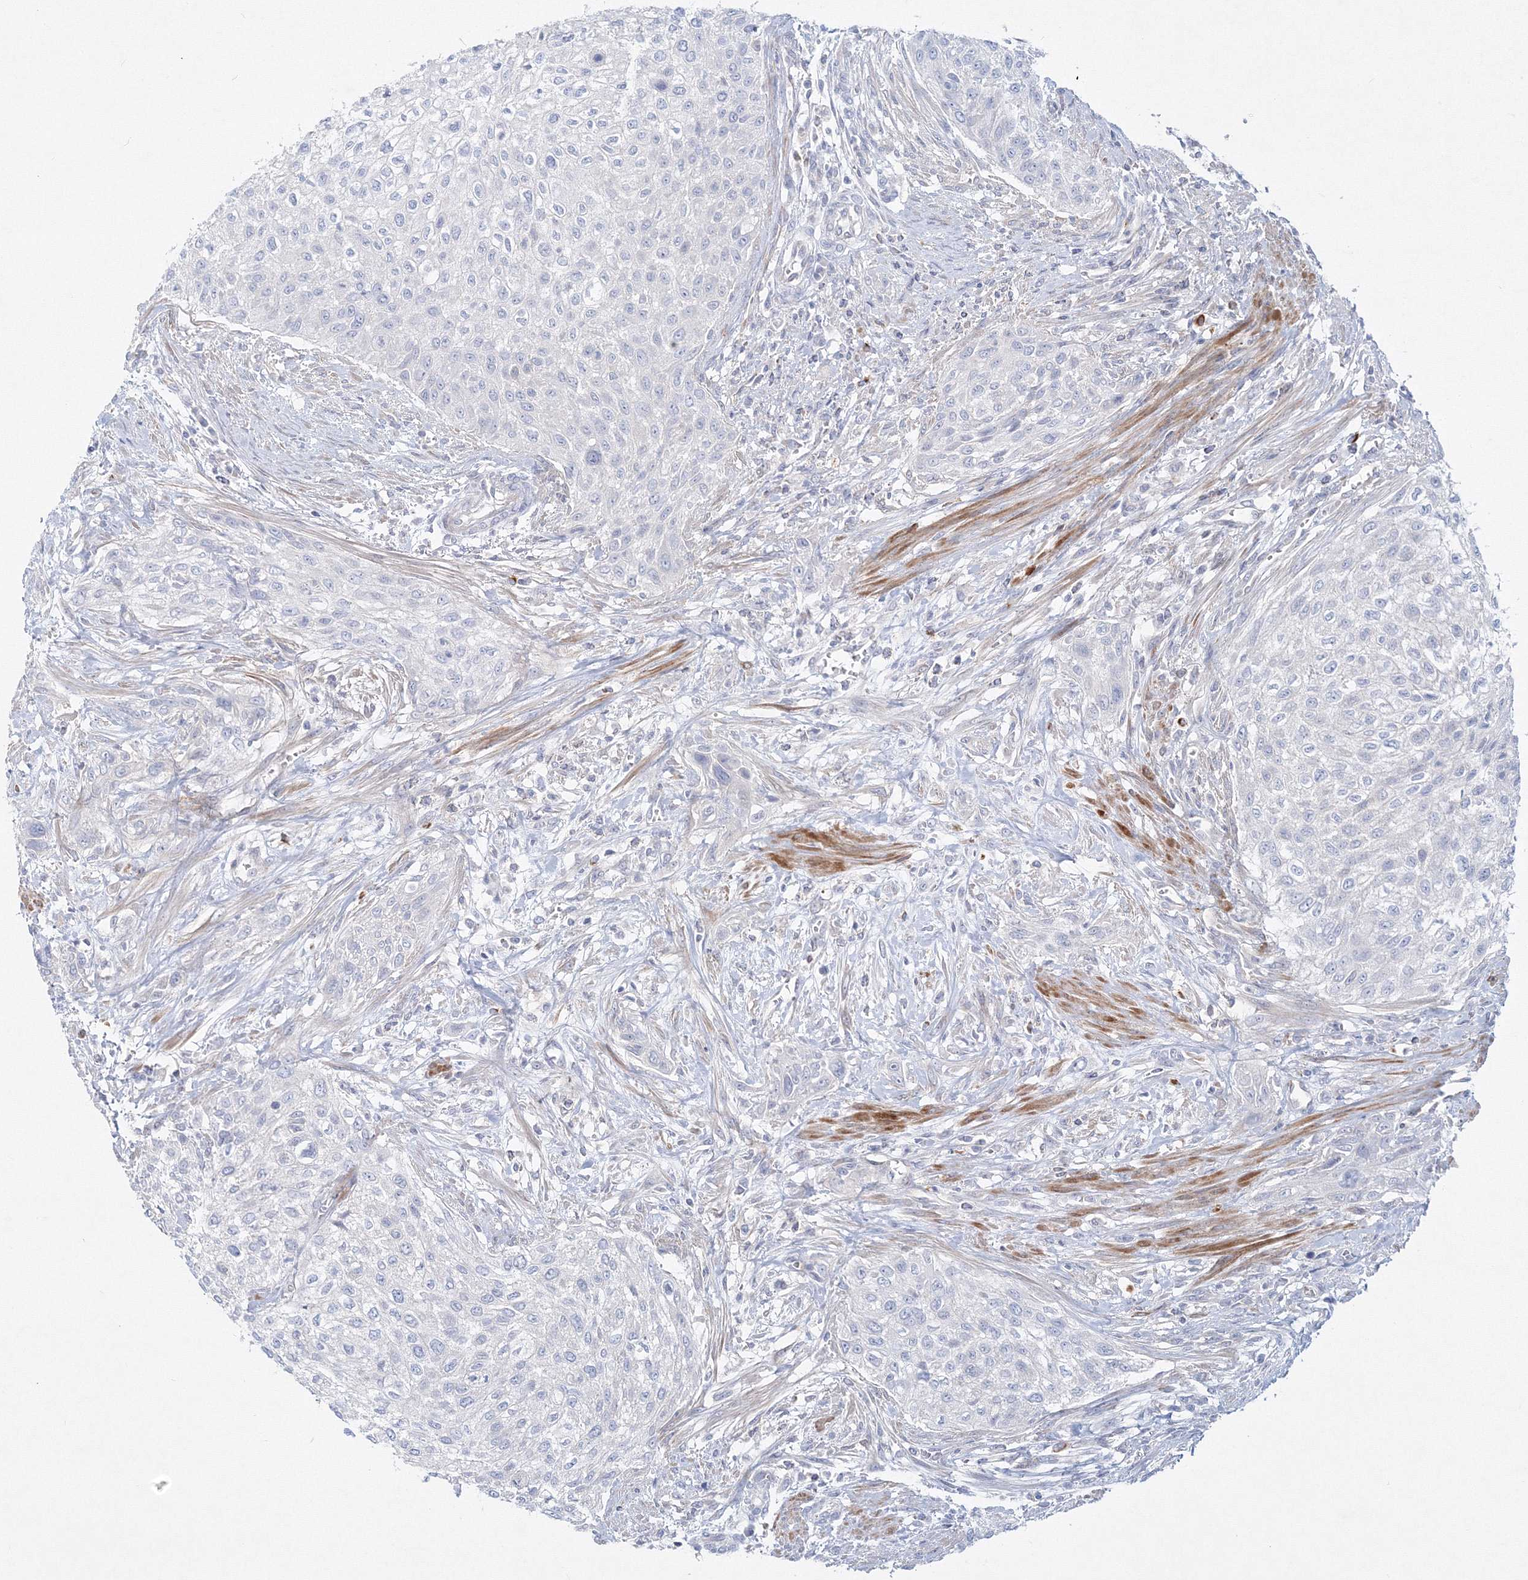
{"staining": {"intensity": "negative", "quantity": "none", "location": "none"}, "tissue": "urothelial cancer", "cell_type": "Tumor cells", "image_type": "cancer", "snomed": [{"axis": "morphology", "description": "Urothelial carcinoma, High grade"}, {"axis": "topography", "description": "Urinary bladder"}], "caption": "Immunohistochemical staining of urothelial carcinoma (high-grade) exhibits no significant staining in tumor cells.", "gene": "DNAH1", "patient": {"sex": "male", "age": 35}}